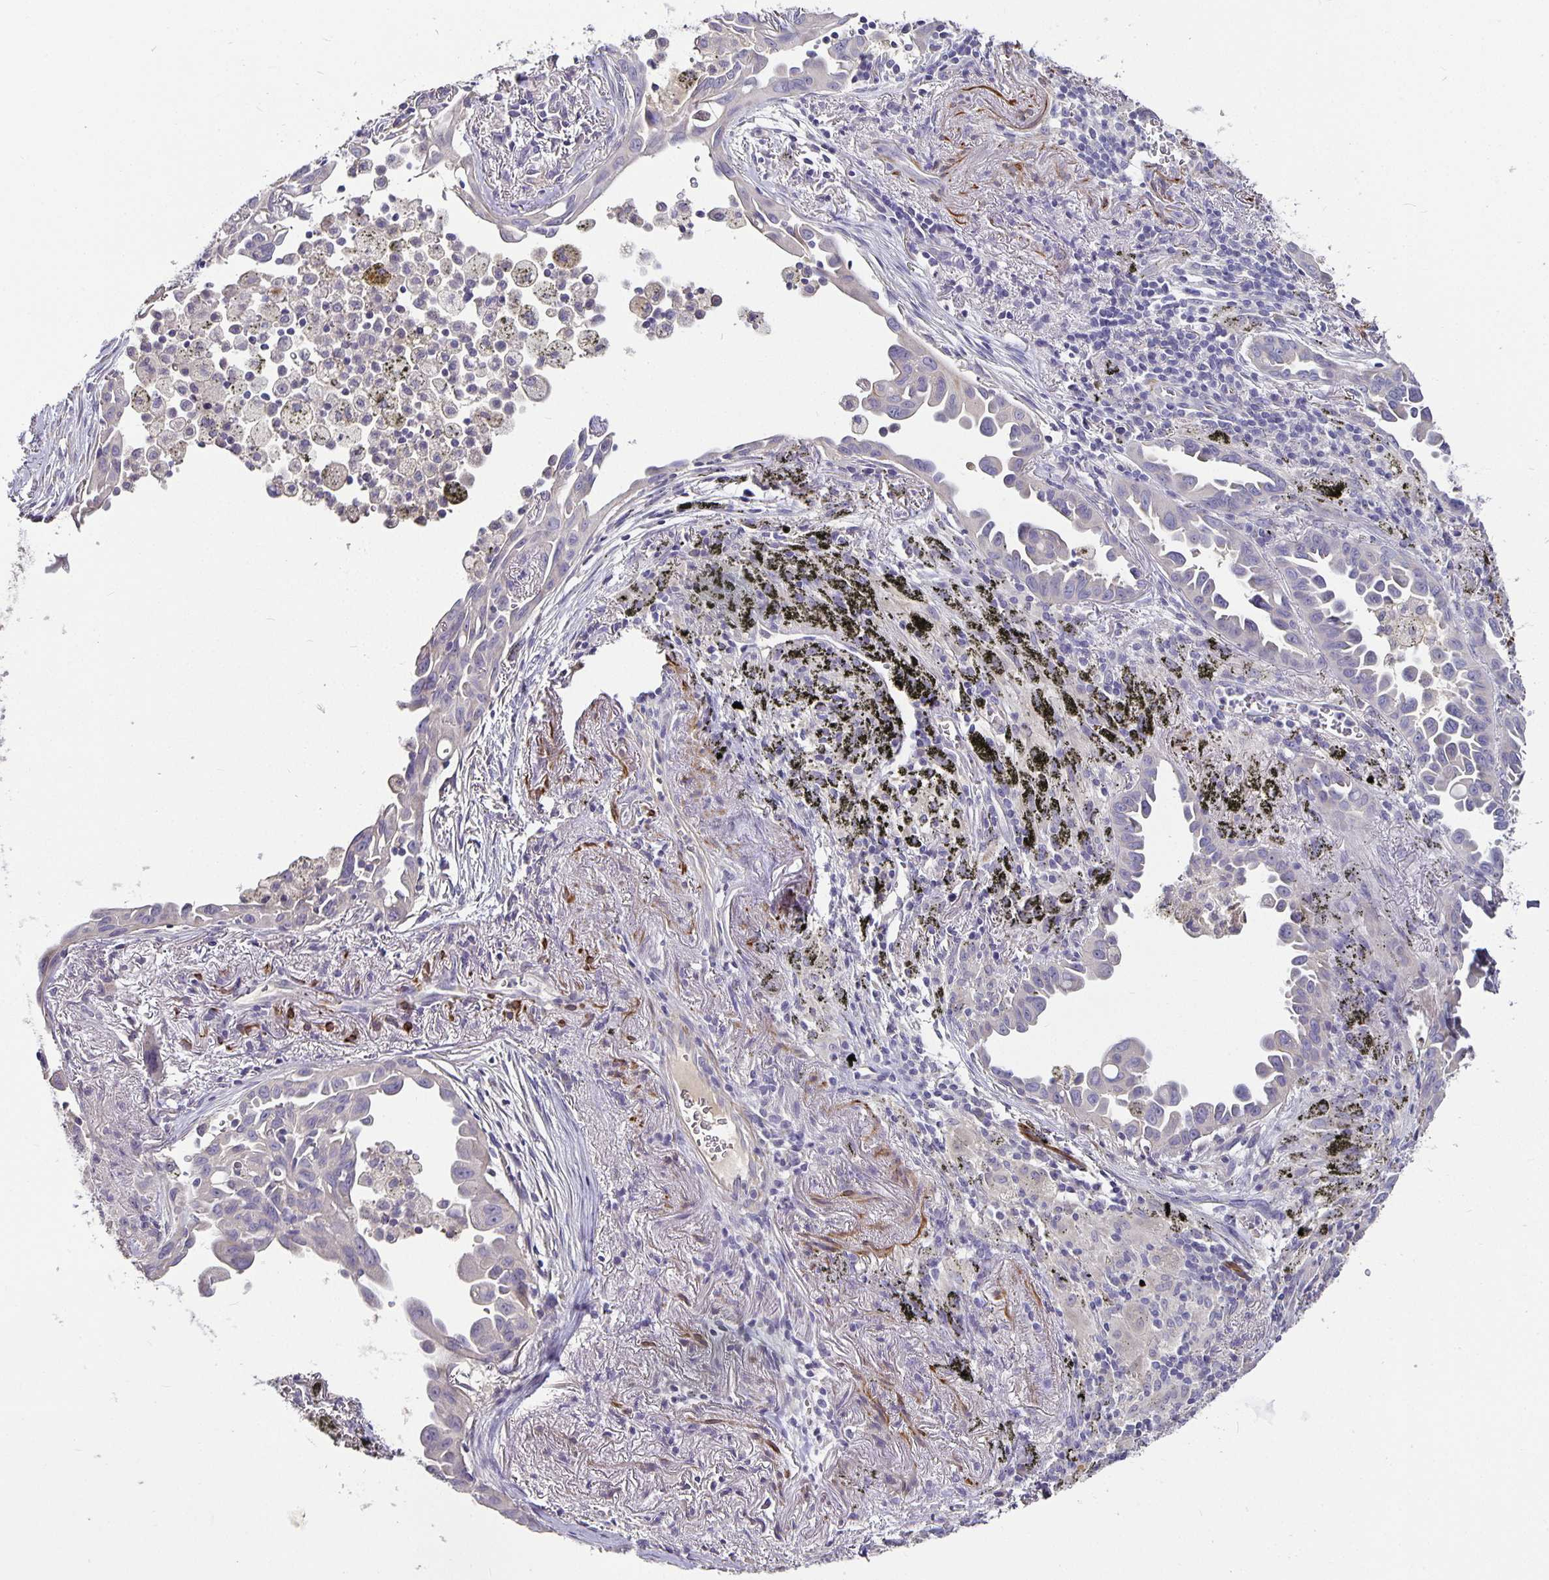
{"staining": {"intensity": "negative", "quantity": "none", "location": "none"}, "tissue": "lung cancer", "cell_type": "Tumor cells", "image_type": "cancer", "snomed": [{"axis": "morphology", "description": "Adenocarcinoma, NOS"}, {"axis": "topography", "description": "Lung"}], "caption": "Adenocarcinoma (lung) was stained to show a protein in brown. There is no significant positivity in tumor cells.", "gene": "CA12", "patient": {"sex": "male", "age": 68}}